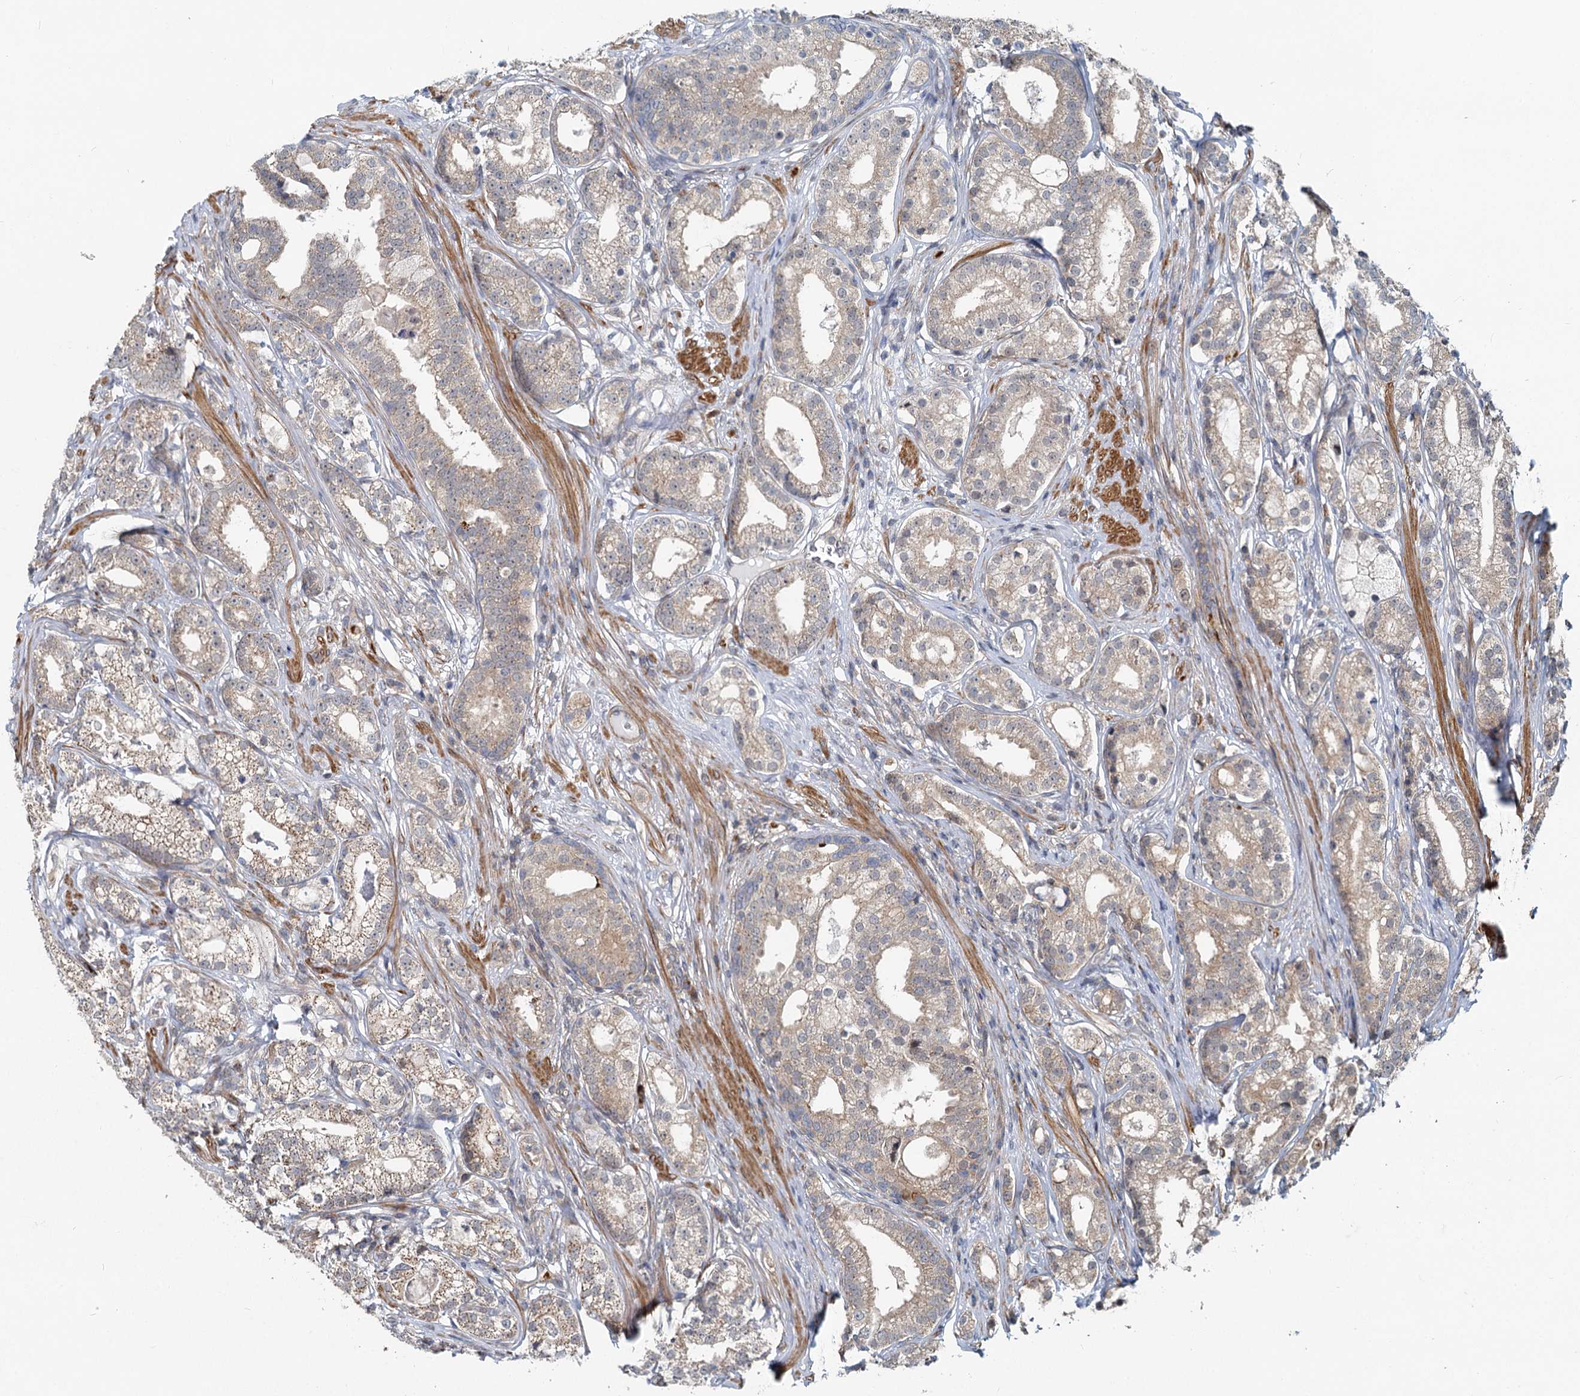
{"staining": {"intensity": "weak", "quantity": ">75%", "location": "cytoplasmic/membranous"}, "tissue": "prostate cancer", "cell_type": "Tumor cells", "image_type": "cancer", "snomed": [{"axis": "morphology", "description": "Adenocarcinoma, High grade"}, {"axis": "topography", "description": "Prostate"}], "caption": "An image of prostate cancer (adenocarcinoma (high-grade)) stained for a protein demonstrates weak cytoplasmic/membranous brown staining in tumor cells. Nuclei are stained in blue.", "gene": "ADCY2", "patient": {"sex": "male", "age": 69}}